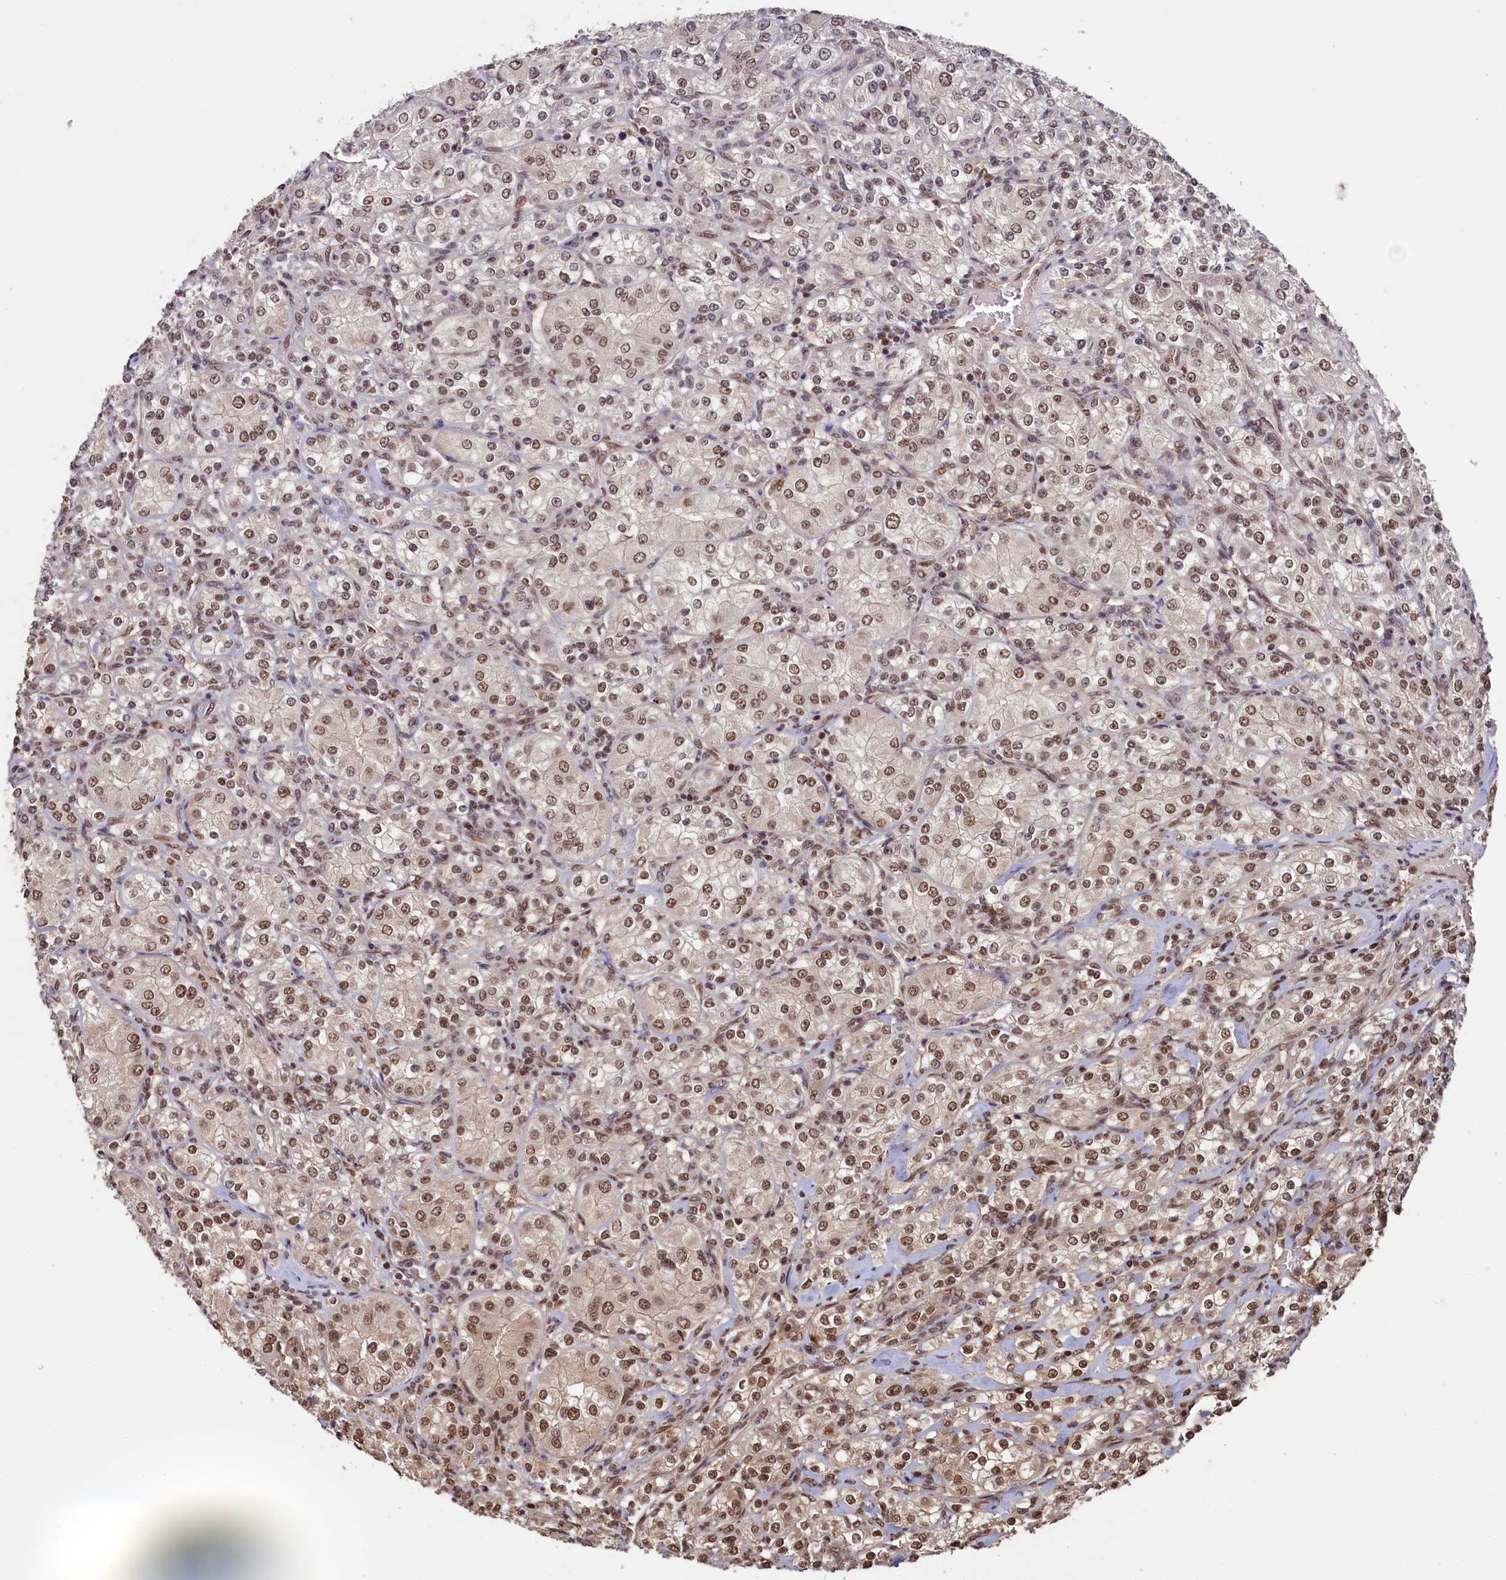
{"staining": {"intensity": "moderate", "quantity": ">75%", "location": "nuclear"}, "tissue": "renal cancer", "cell_type": "Tumor cells", "image_type": "cancer", "snomed": [{"axis": "morphology", "description": "Adenocarcinoma, NOS"}, {"axis": "topography", "description": "Kidney"}], "caption": "Immunohistochemistry (IHC) (DAB) staining of renal adenocarcinoma reveals moderate nuclear protein expression in approximately >75% of tumor cells.", "gene": "NAE1", "patient": {"sex": "male", "age": 77}}